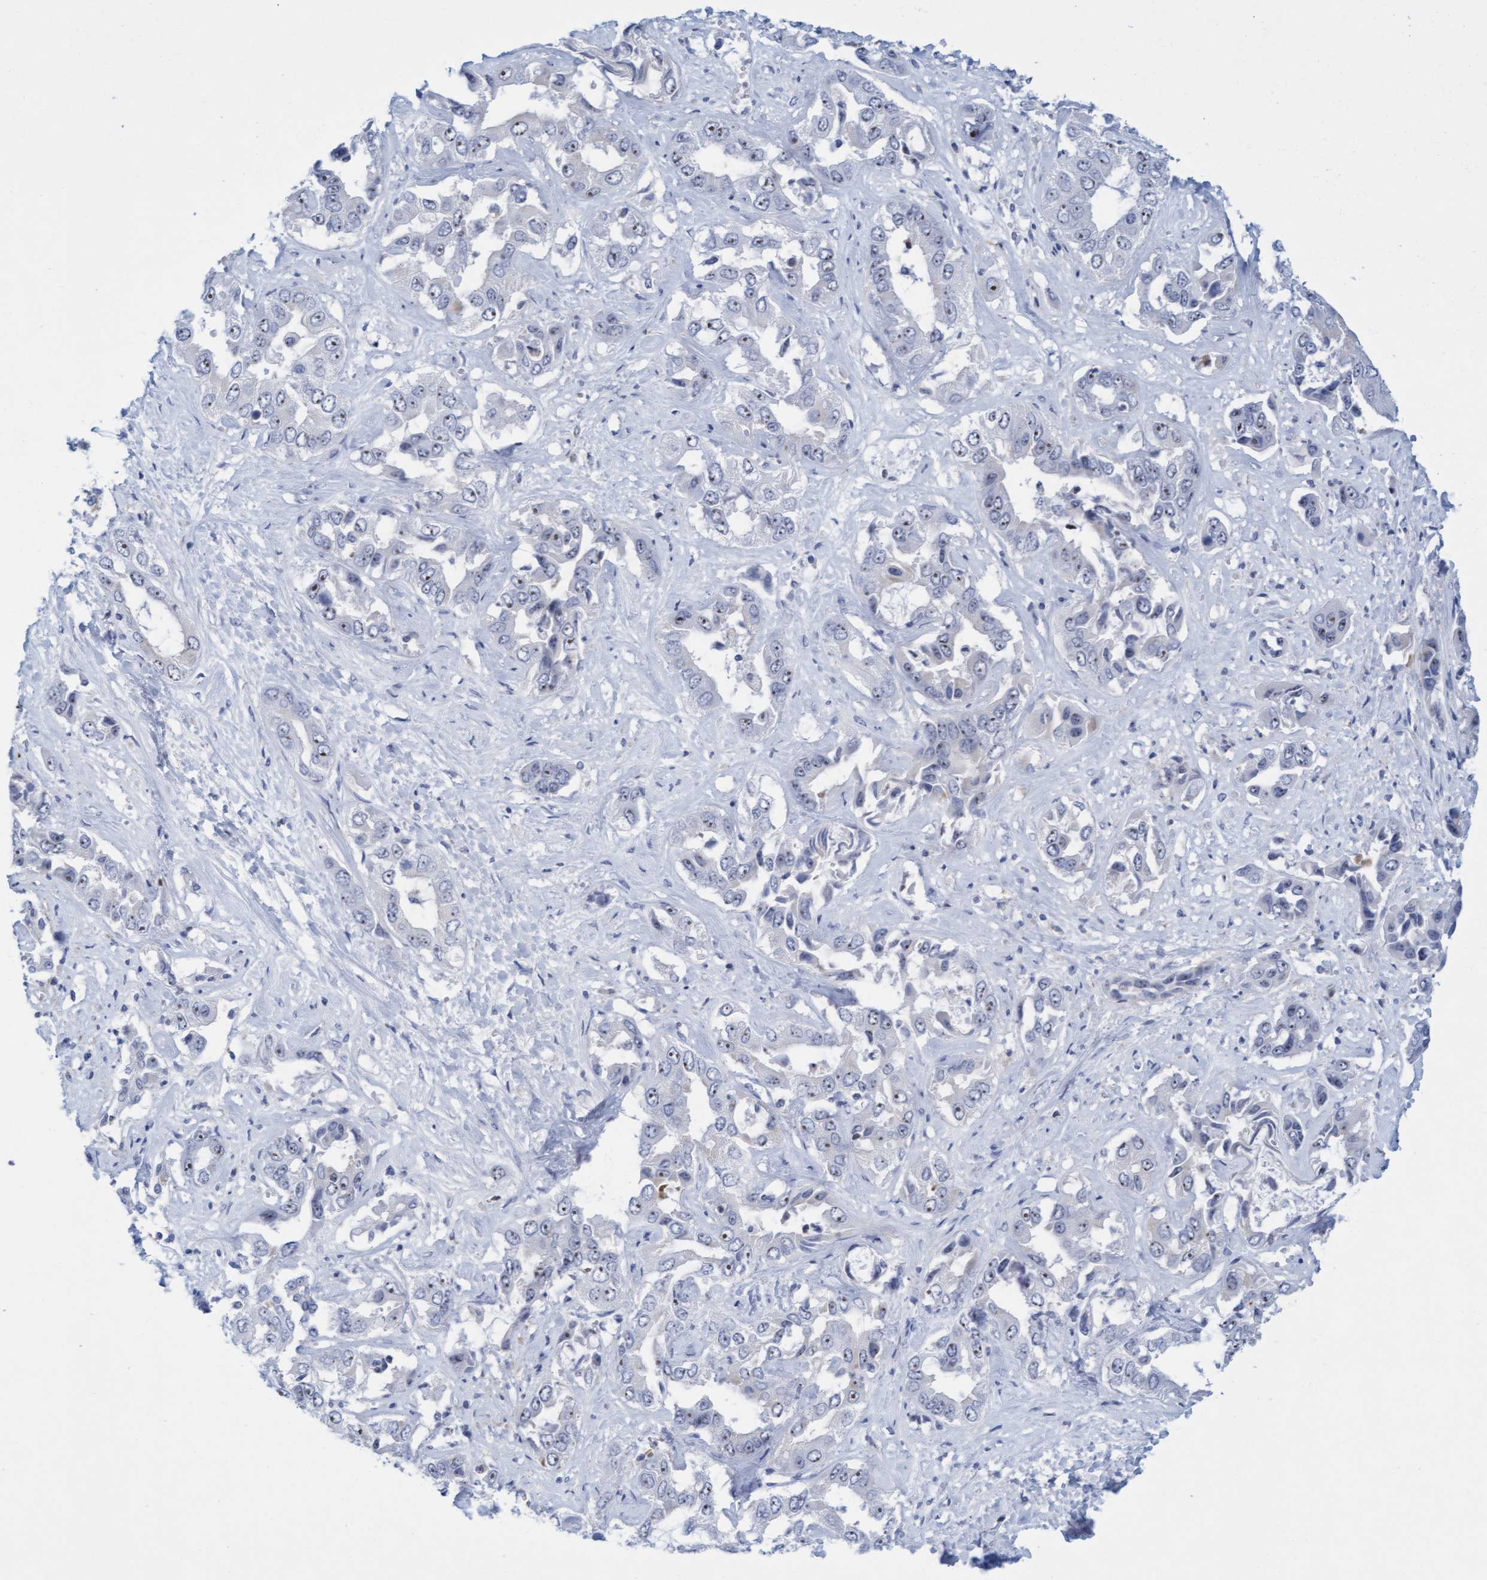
{"staining": {"intensity": "negative", "quantity": "none", "location": "none"}, "tissue": "liver cancer", "cell_type": "Tumor cells", "image_type": "cancer", "snomed": [{"axis": "morphology", "description": "Cholangiocarcinoma"}, {"axis": "topography", "description": "Liver"}], "caption": "An immunohistochemistry (IHC) photomicrograph of liver cancer is shown. There is no staining in tumor cells of liver cancer.", "gene": "FNBP1", "patient": {"sex": "female", "age": 52}}